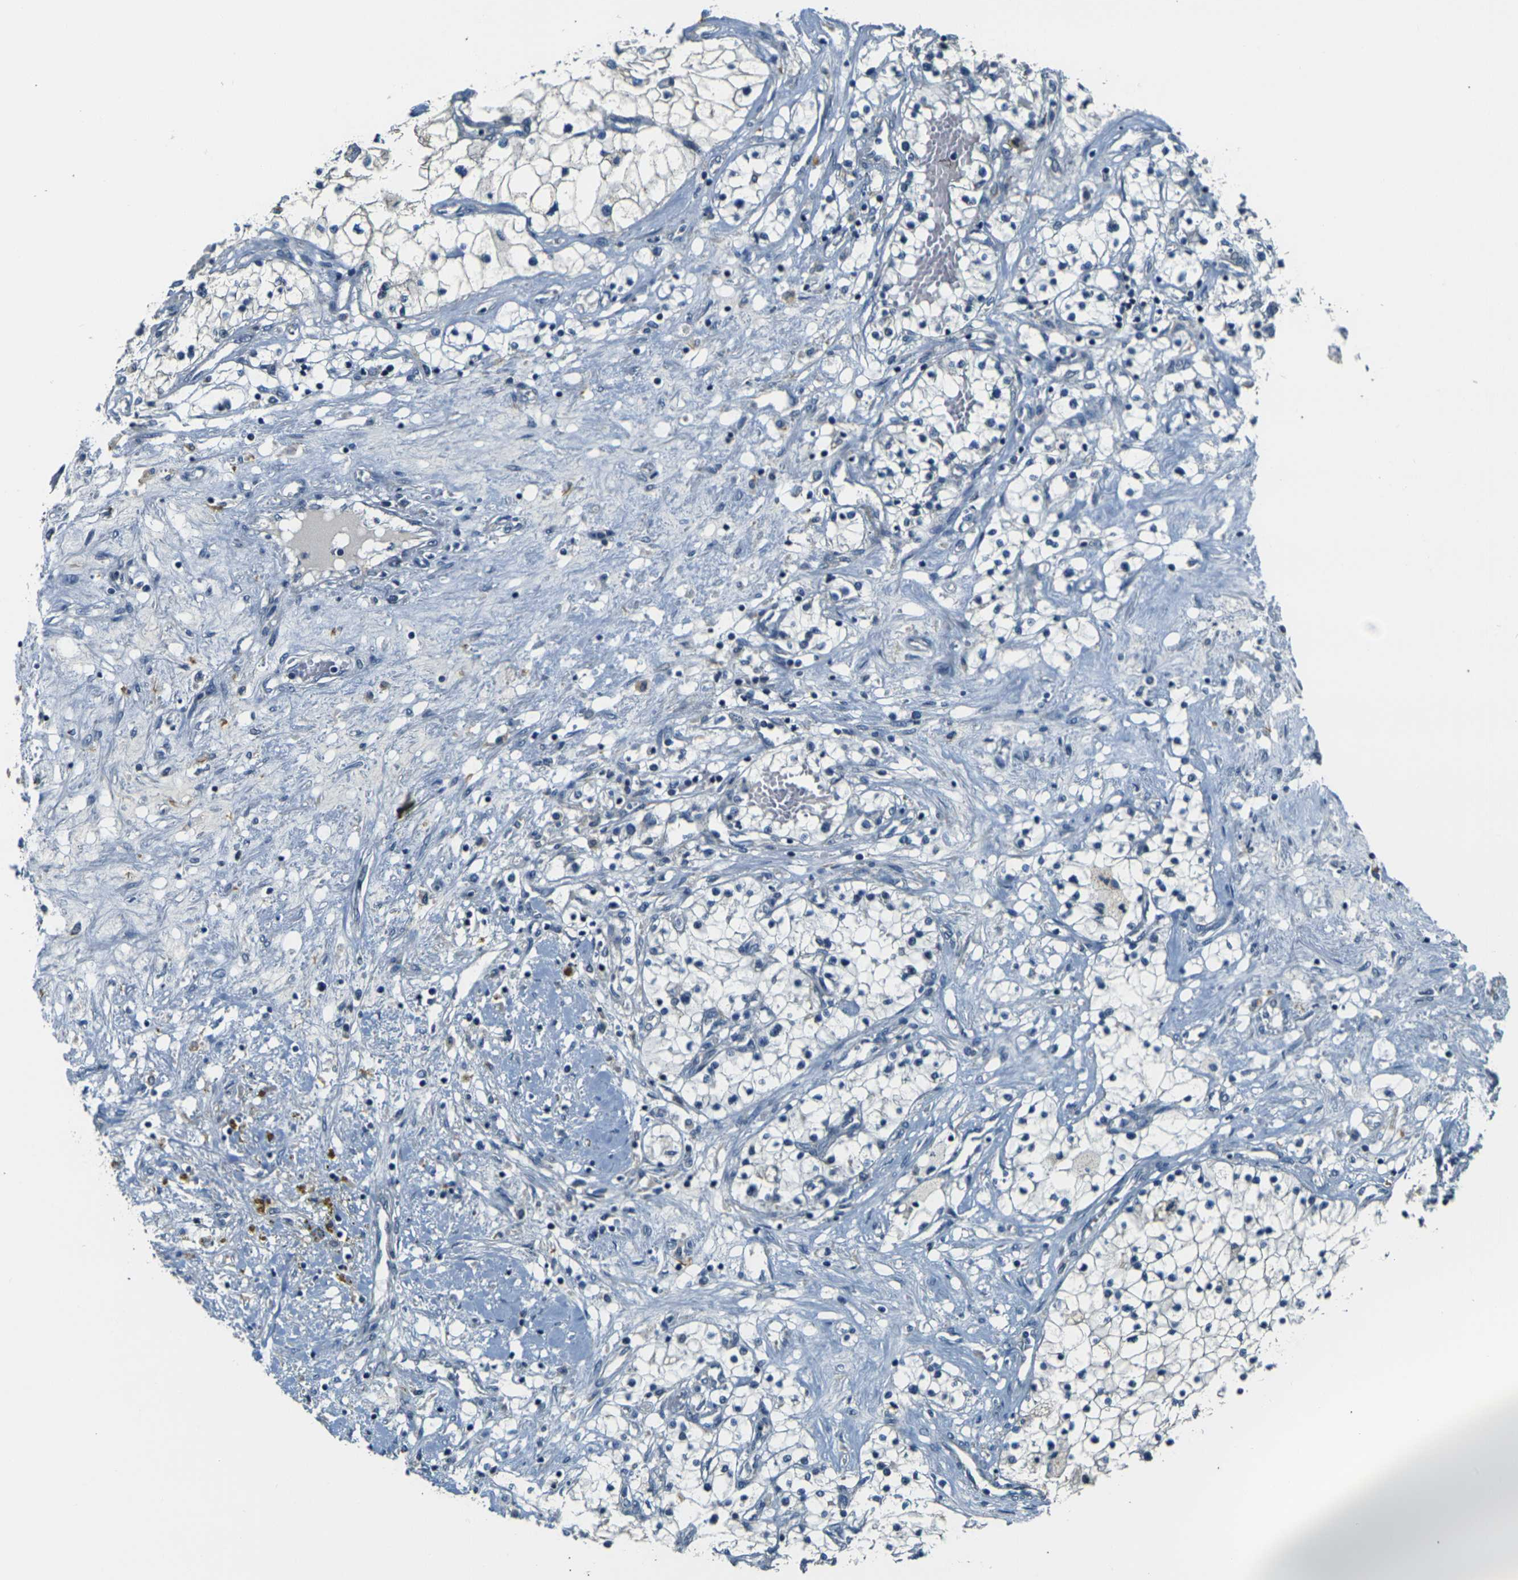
{"staining": {"intensity": "negative", "quantity": "none", "location": "none"}, "tissue": "renal cancer", "cell_type": "Tumor cells", "image_type": "cancer", "snomed": [{"axis": "morphology", "description": "Adenocarcinoma, NOS"}, {"axis": "topography", "description": "Kidney"}], "caption": "Immunohistochemistry image of neoplastic tissue: renal cancer (adenocarcinoma) stained with DAB (3,3'-diaminobenzidine) shows no significant protein staining in tumor cells.", "gene": "SHISAL2B", "patient": {"sex": "male", "age": 68}}